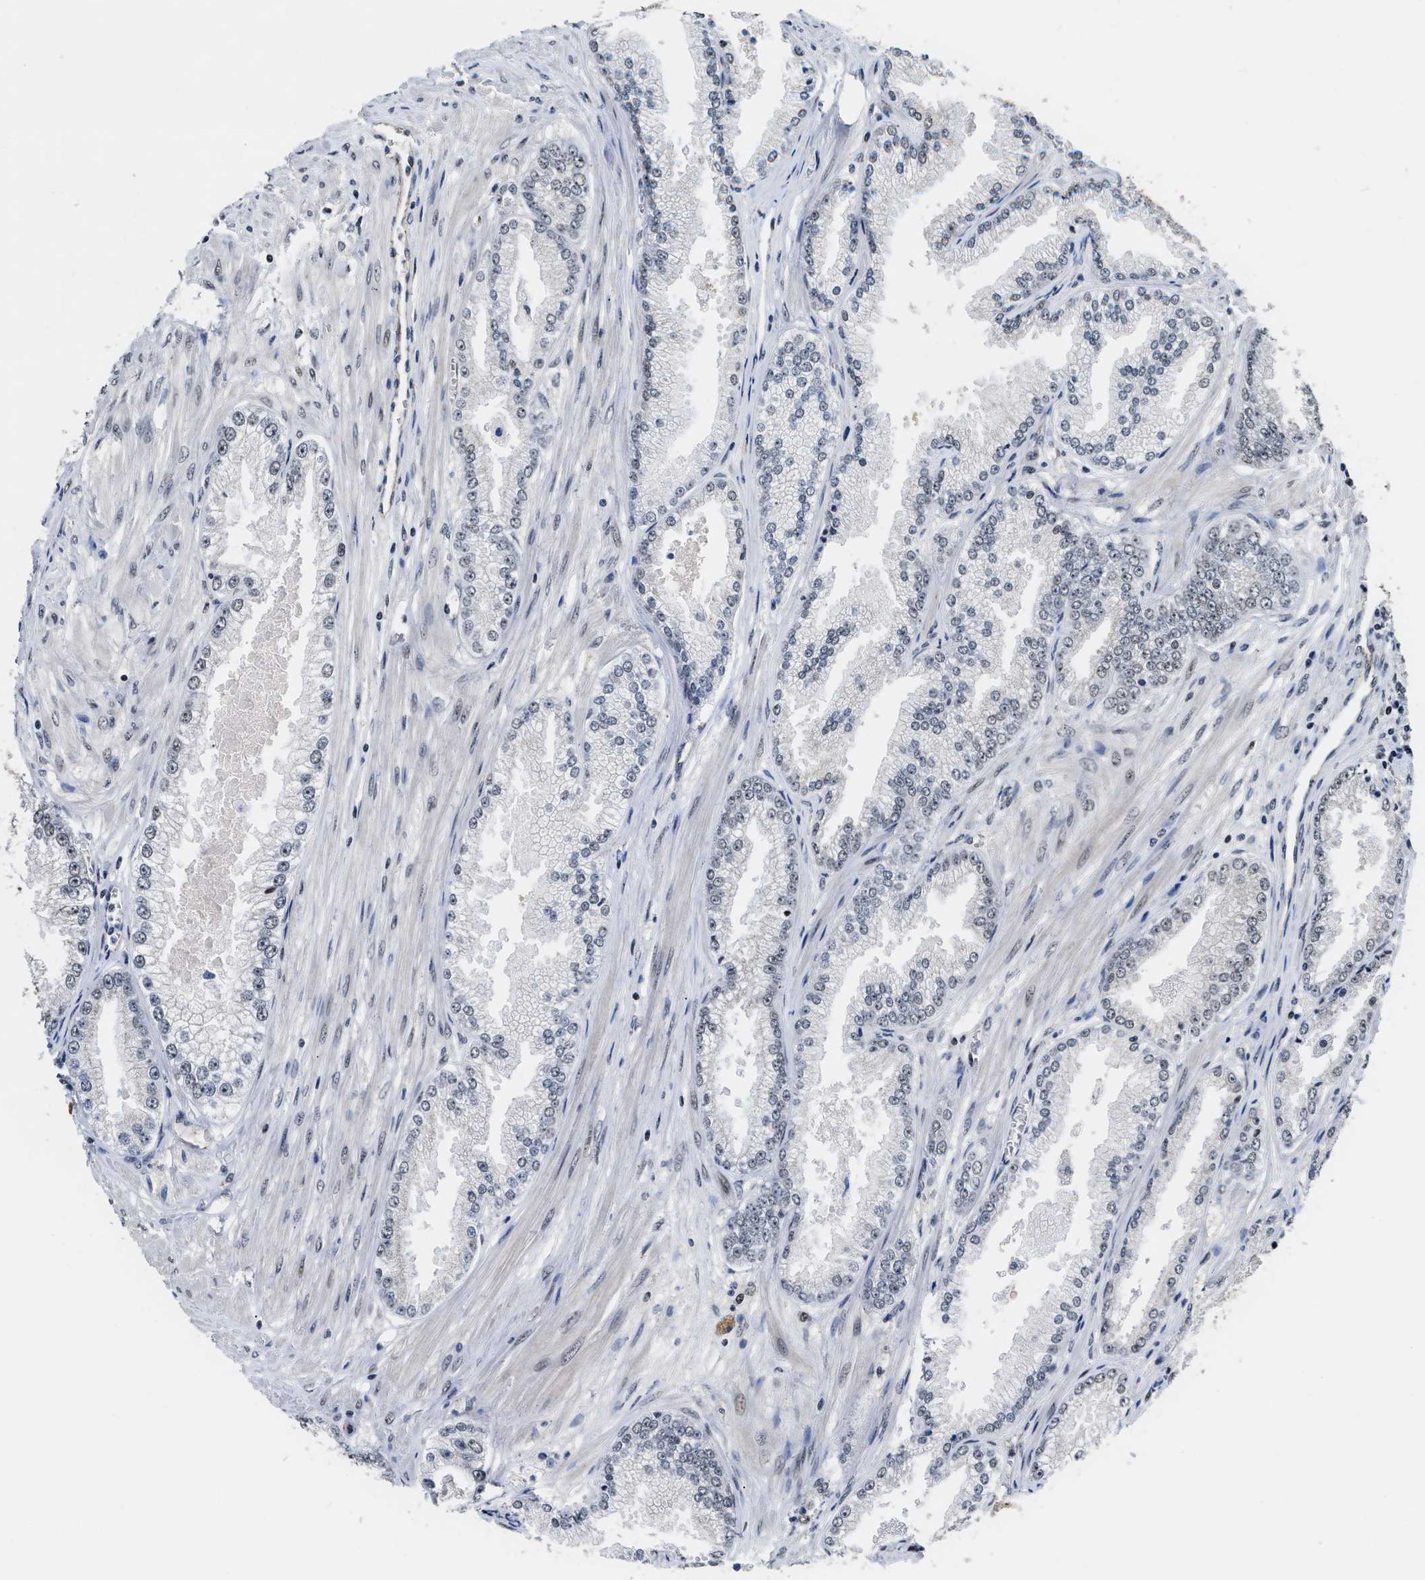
{"staining": {"intensity": "negative", "quantity": "none", "location": "none"}, "tissue": "prostate cancer", "cell_type": "Tumor cells", "image_type": "cancer", "snomed": [{"axis": "morphology", "description": "Adenocarcinoma, High grade"}, {"axis": "topography", "description": "Prostate"}], "caption": "Histopathology image shows no protein expression in tumor cells of prostate cancer tissue.", "gene": "CCNE1", "patient": {"sex": "male", "age": 61}}